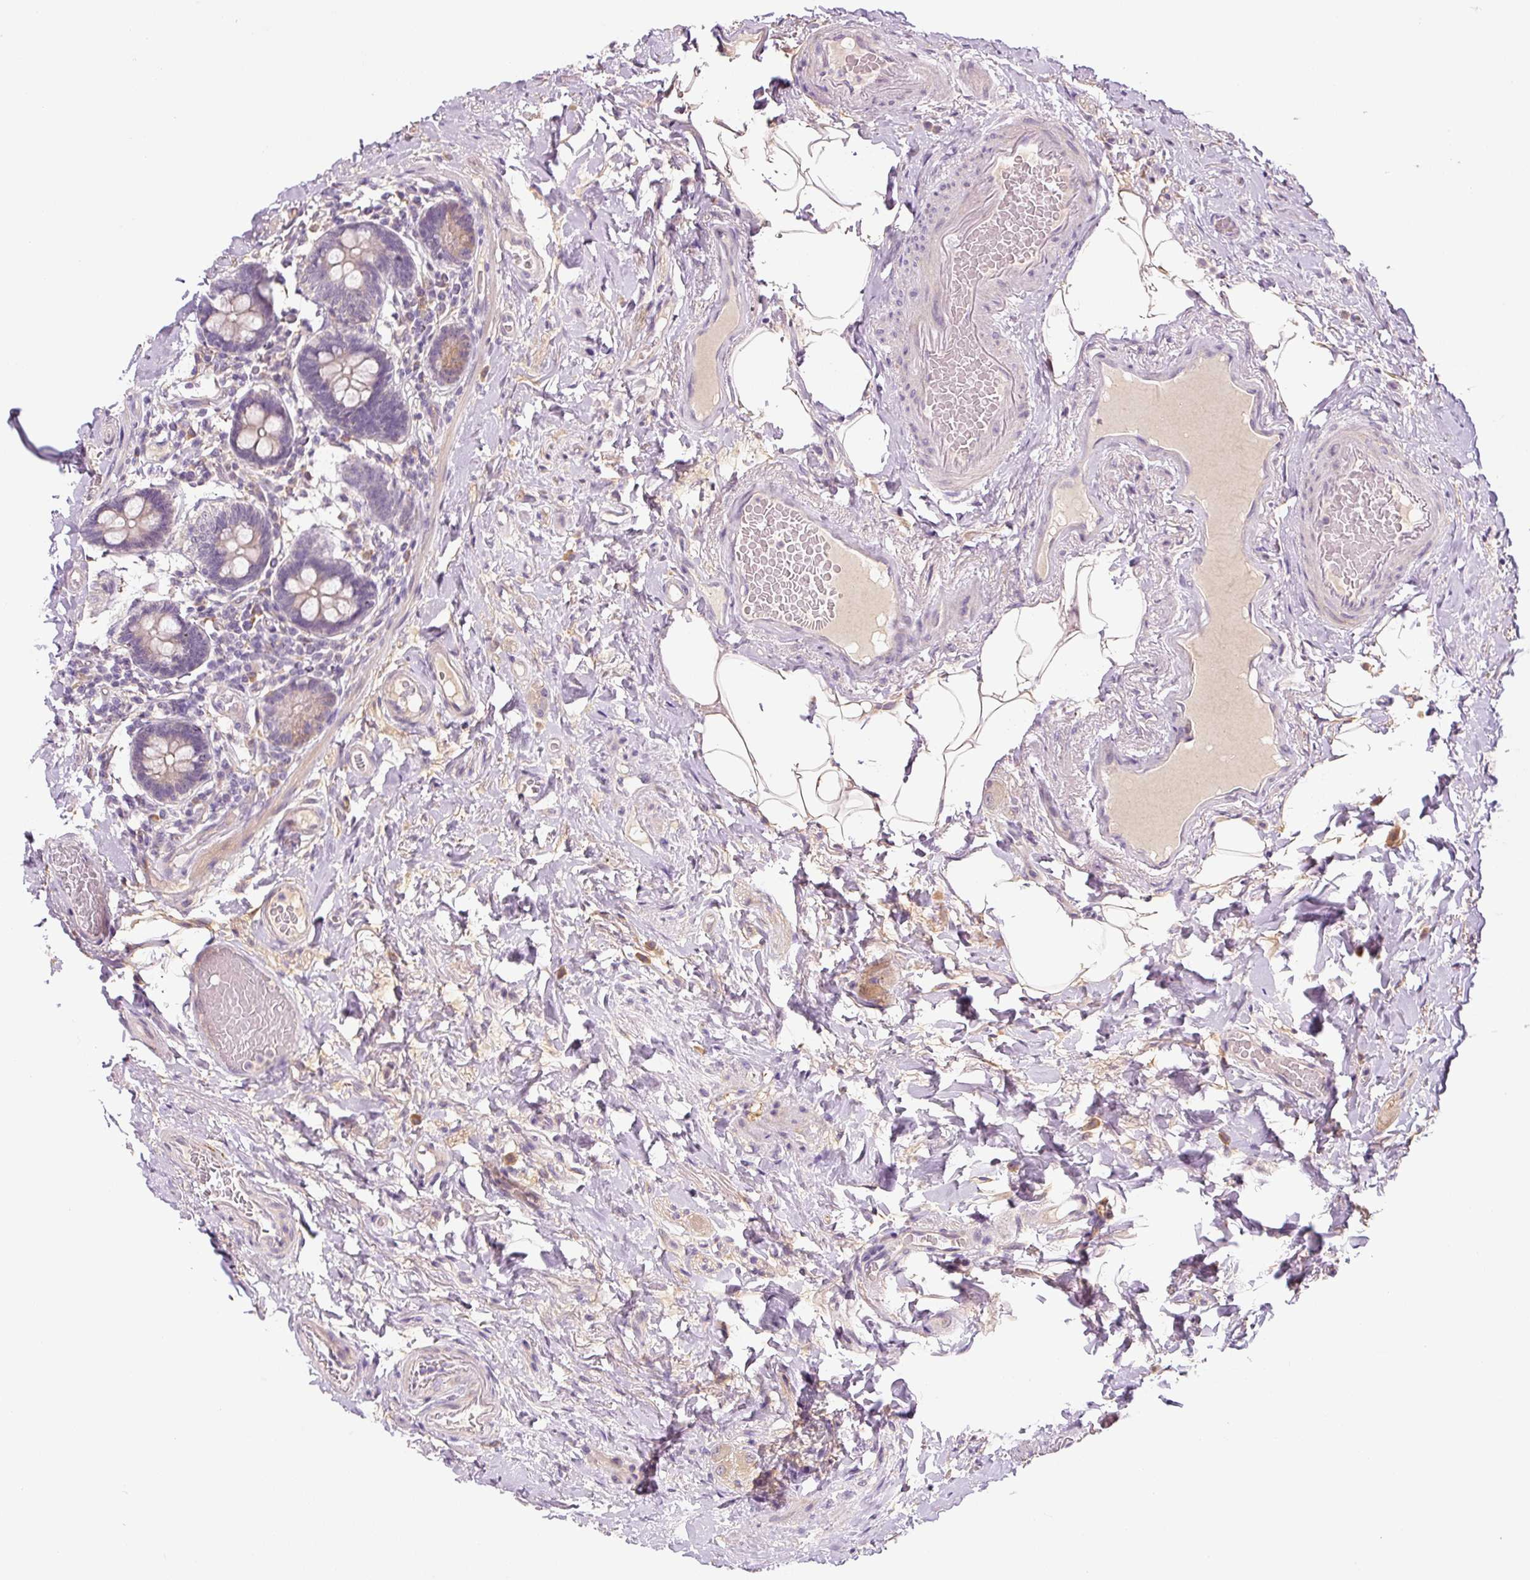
{"staining": {"intensity": "weak", "quantity": ">75%", "location": "cytoplasmic/membranous"}, "tissue": "small intestine", "cell_type": "Glandular cells", "image_type": "normal", "snomed": [{"axis": "morphology", "description": "Normal tissue, NOS"}, {"axis": "topography", "description": "Small intestine"}], "caption": "DAB (3,3'-diaminobenzidine) immunohistochemical staining of normal small intestine demonstrates weak cytoplasmic/membranous protein expression in about >75% of glandular cells. (DAB IHC with brightfield microscopy, high magnification).", "gene": "PRKAA2", "patient": {"sex": "female", "age": 64}}